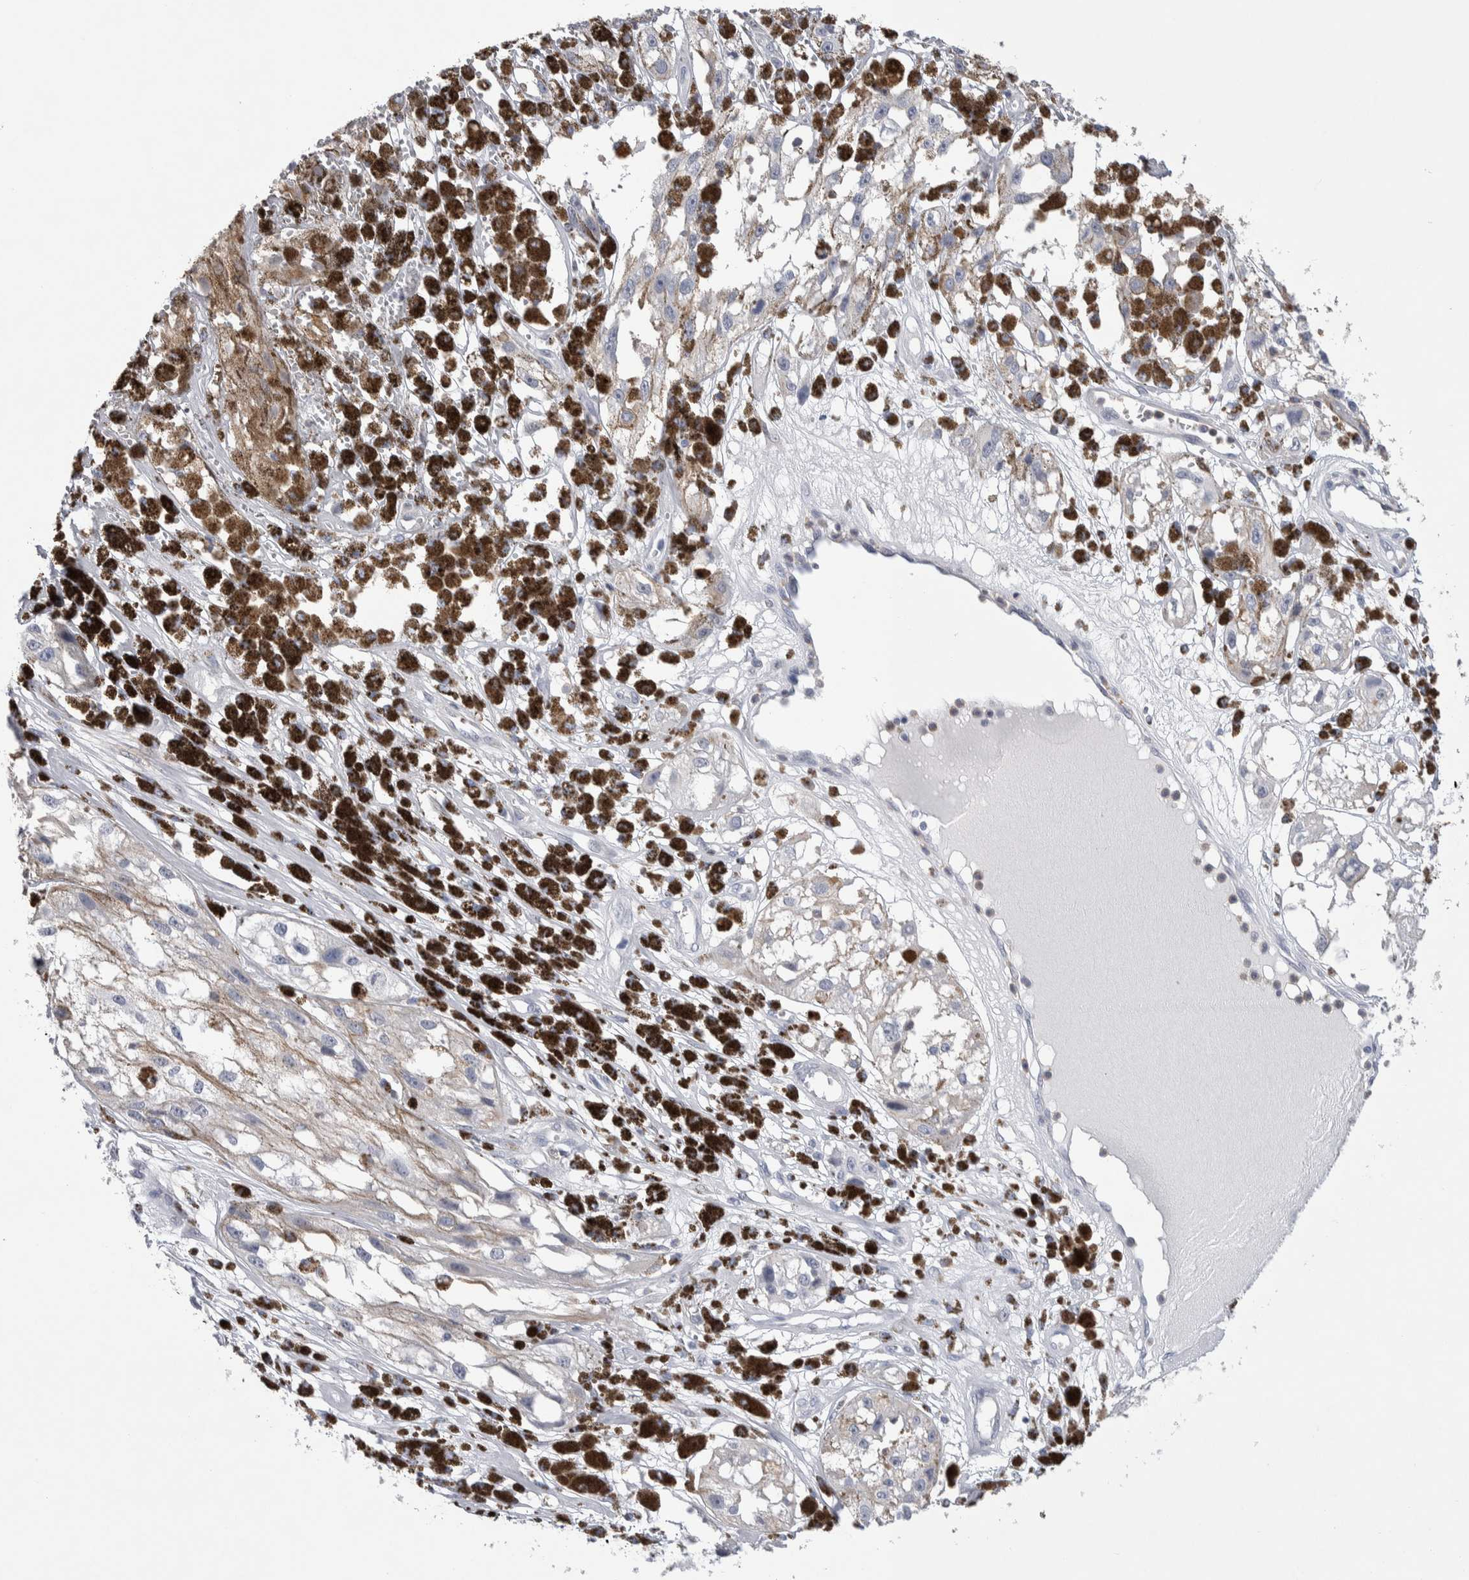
{"staining": {"intensity": "negative", "quantity": "none", "location": "none"}, "tissue": "melanoma", "cell_type": "Tumor cells", "image_type": "cancer", "snomed": [{"axis": "morphology", "description": "Malignant melanoma, NOS"}, {"axis": "topography", "description": "Skin"}], "caption": "The photomicrograph shows no significant expression in tumor cells of melanoma.", "gene": "LURAP1L", "patient": {"sex": "male", "age": 88}}